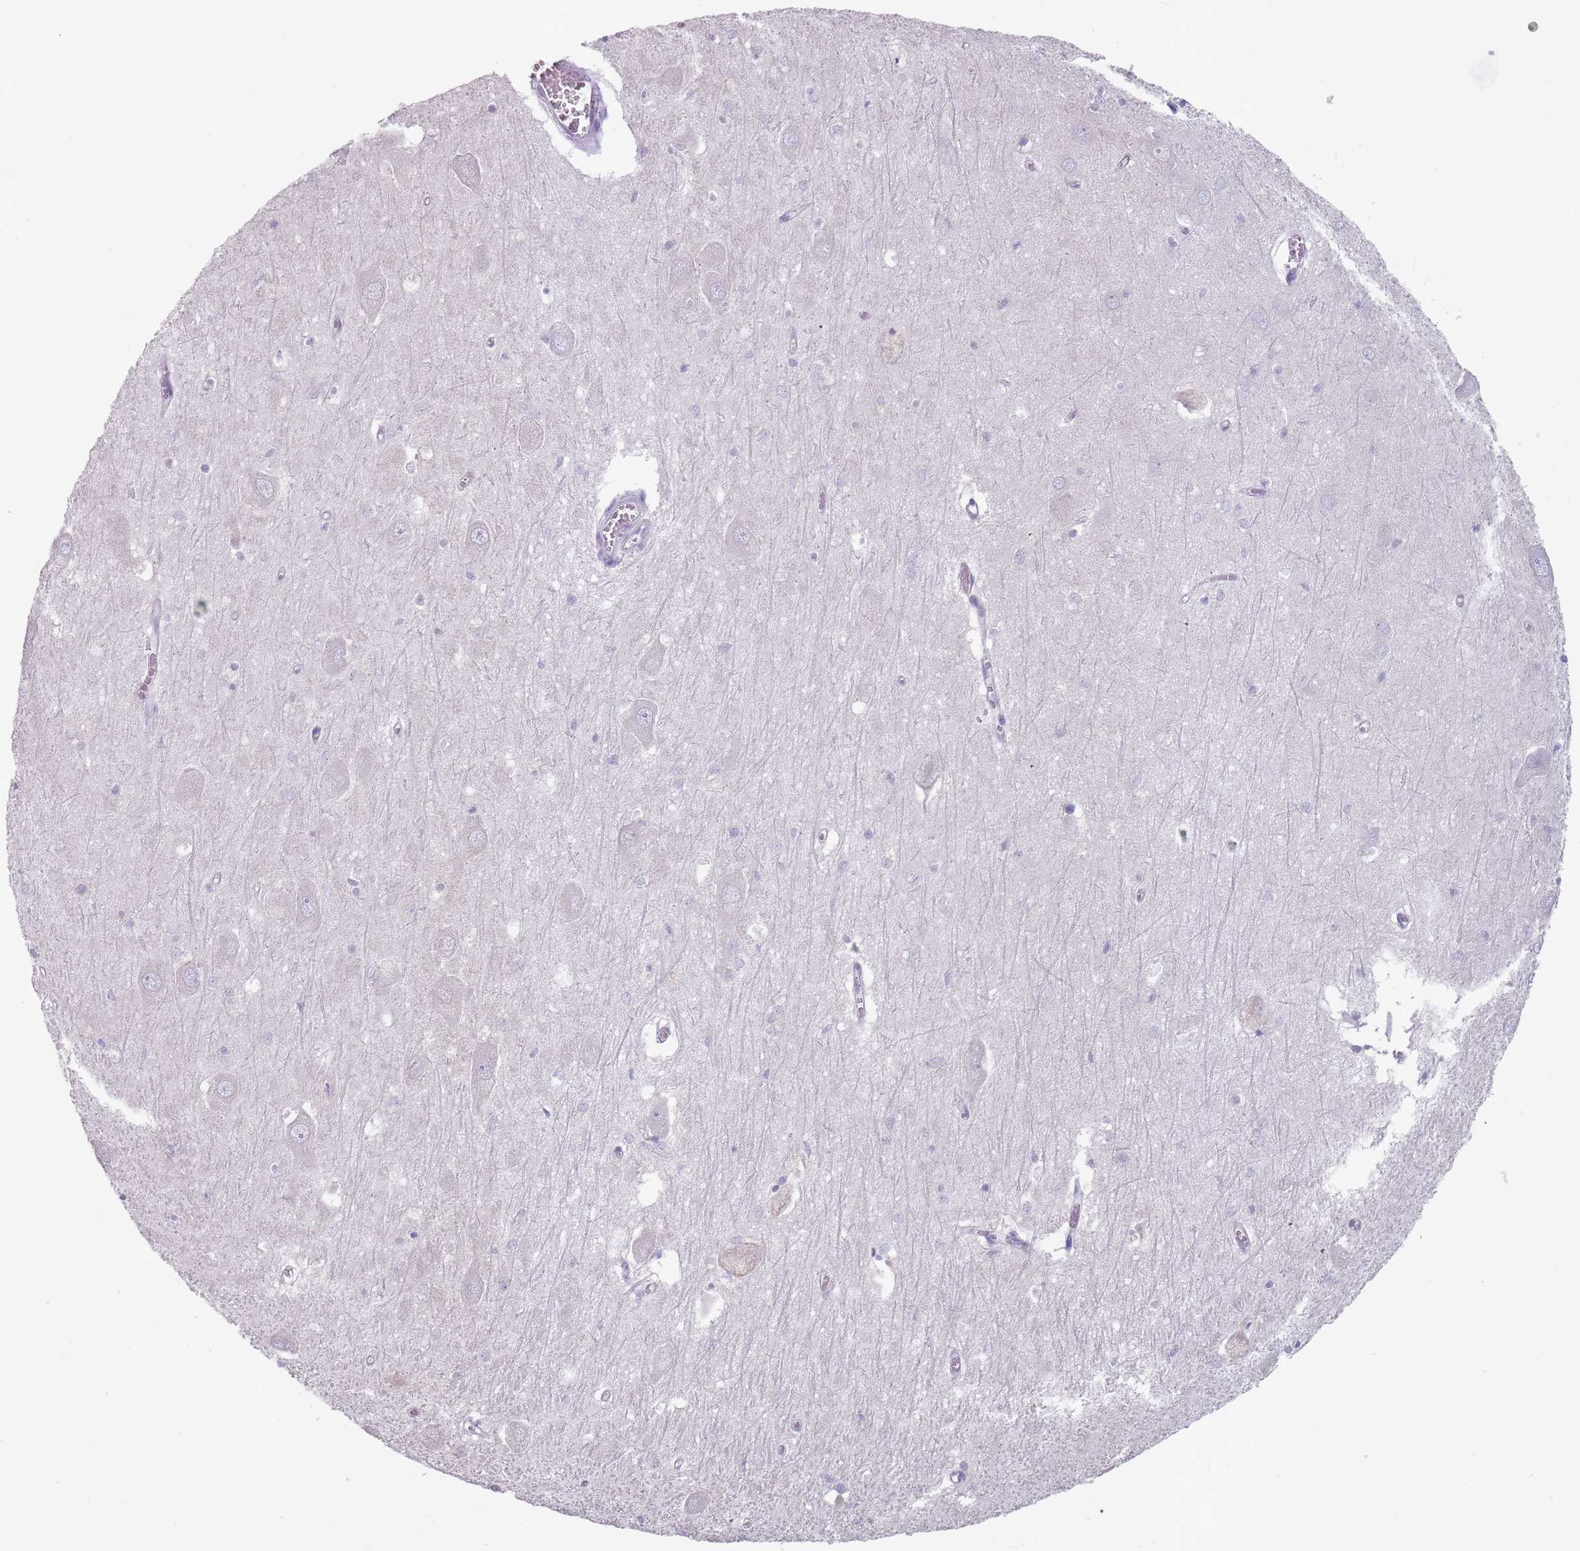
{"staining": {"intensity": "negative", "quantity": "none", "location": "none"}, "tissue": "hippocampus", "cell_type": "Glial cells", "image_type": "normal", "snomed": [{"axis": "morphology", "description": "Normal tissue, NOS"}, {"axis": "topography", "description": "Hippocampus"}], "caption": "Immunohistochemistry of benign human hippocampus exhibits no positivity in glial cells.", "gene": "STYK1", "patient": {"sex": "male", "age": 70}}